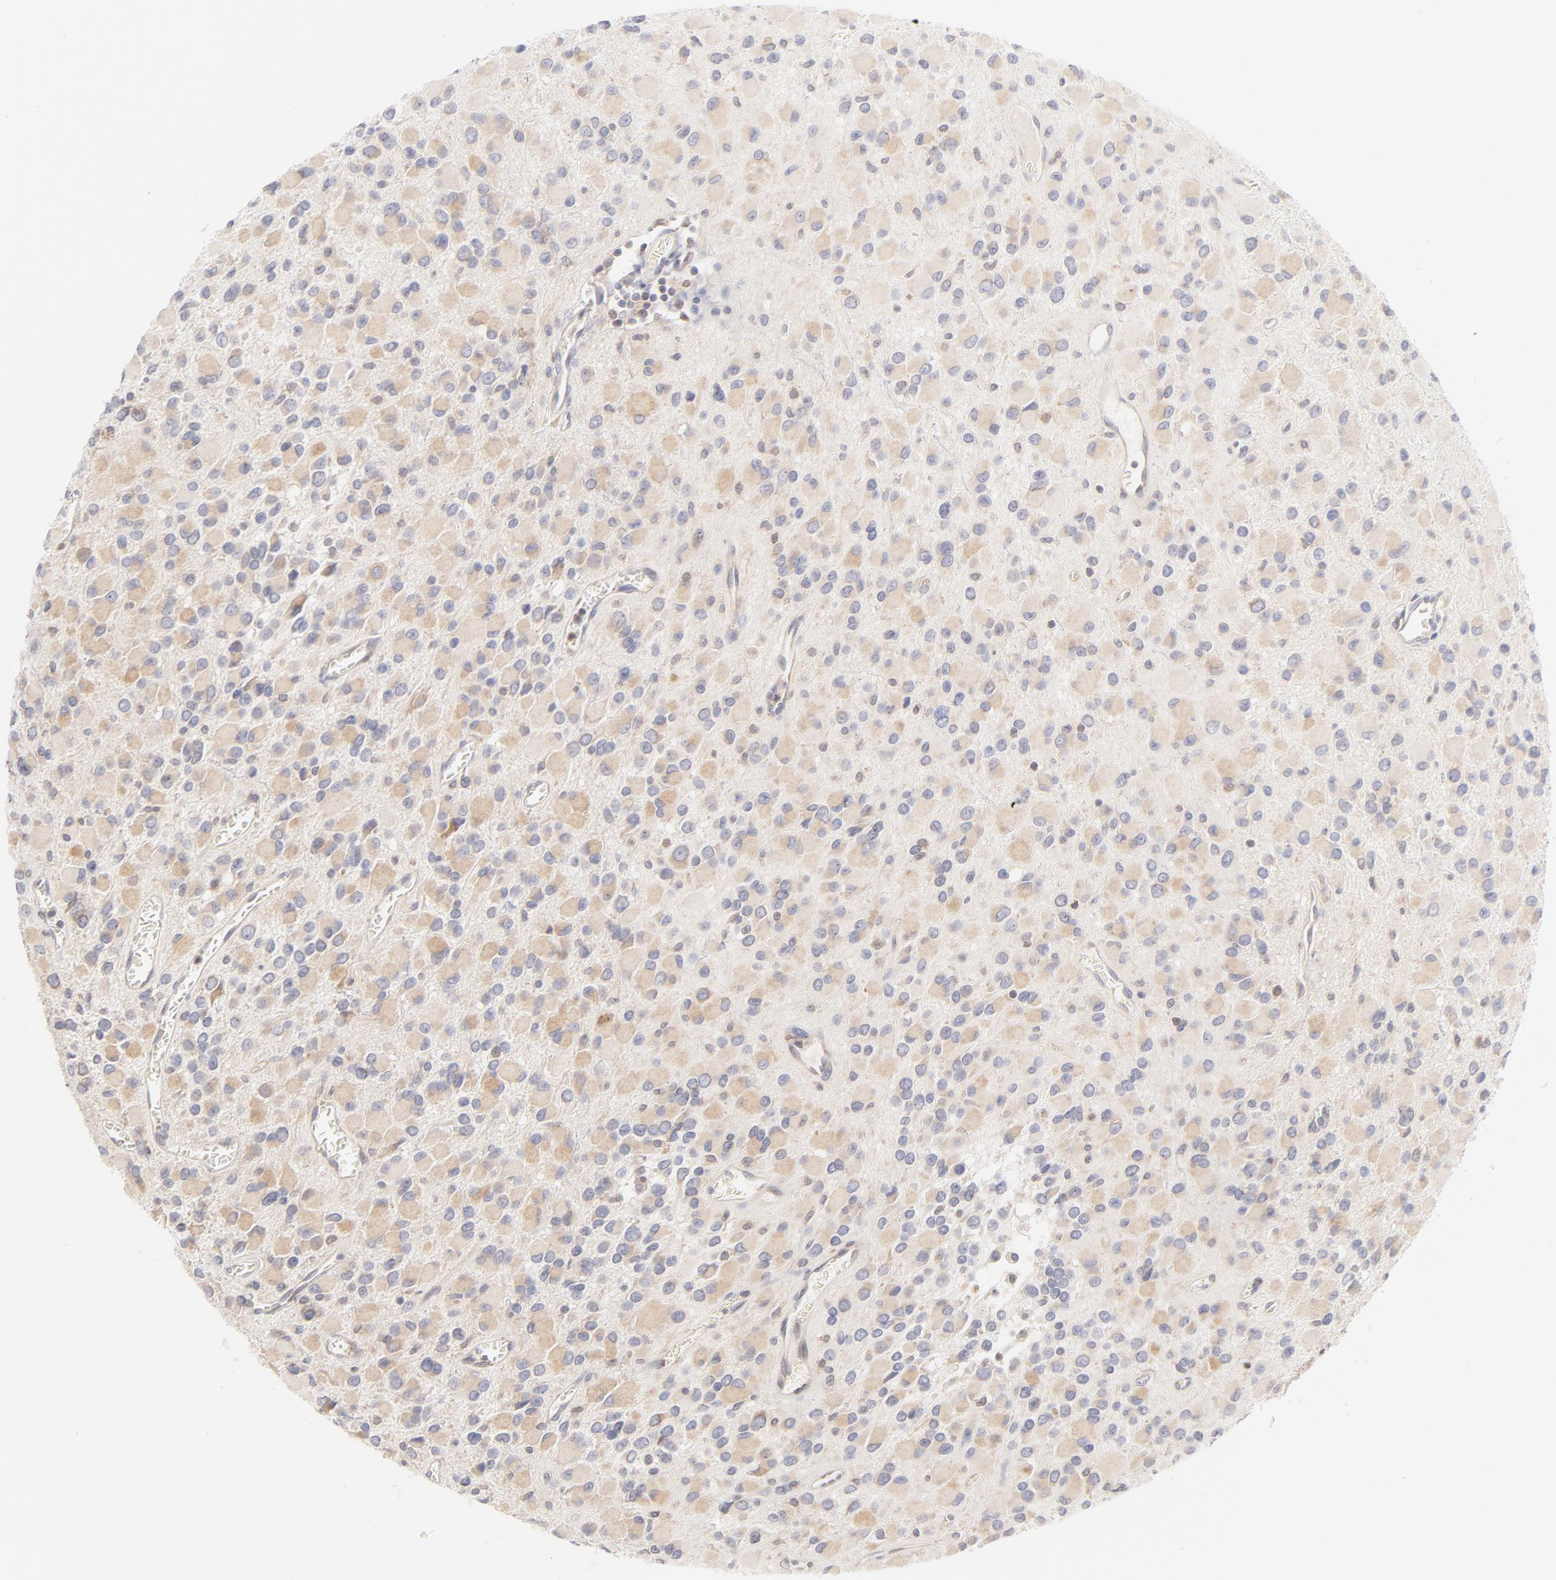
{"staining": {"intensity": "weak", "quantity": ">75%", "location": "cytoplasmic/membranous"}, "tissue": "glioma", "cell_type": "Tumor cells", "image_type": "cancer", "snomed": [{"axis": "morphology", "description": "Glioma, malignant, Low grade"}, {"axis": "topography", "description": "Brain"}], "caption": "Glioma stained with a protein marker exhibits weak staining in tumor cells.", "gene": "RPS6KA1", "patient": {"sex": "male", "age": 42}}